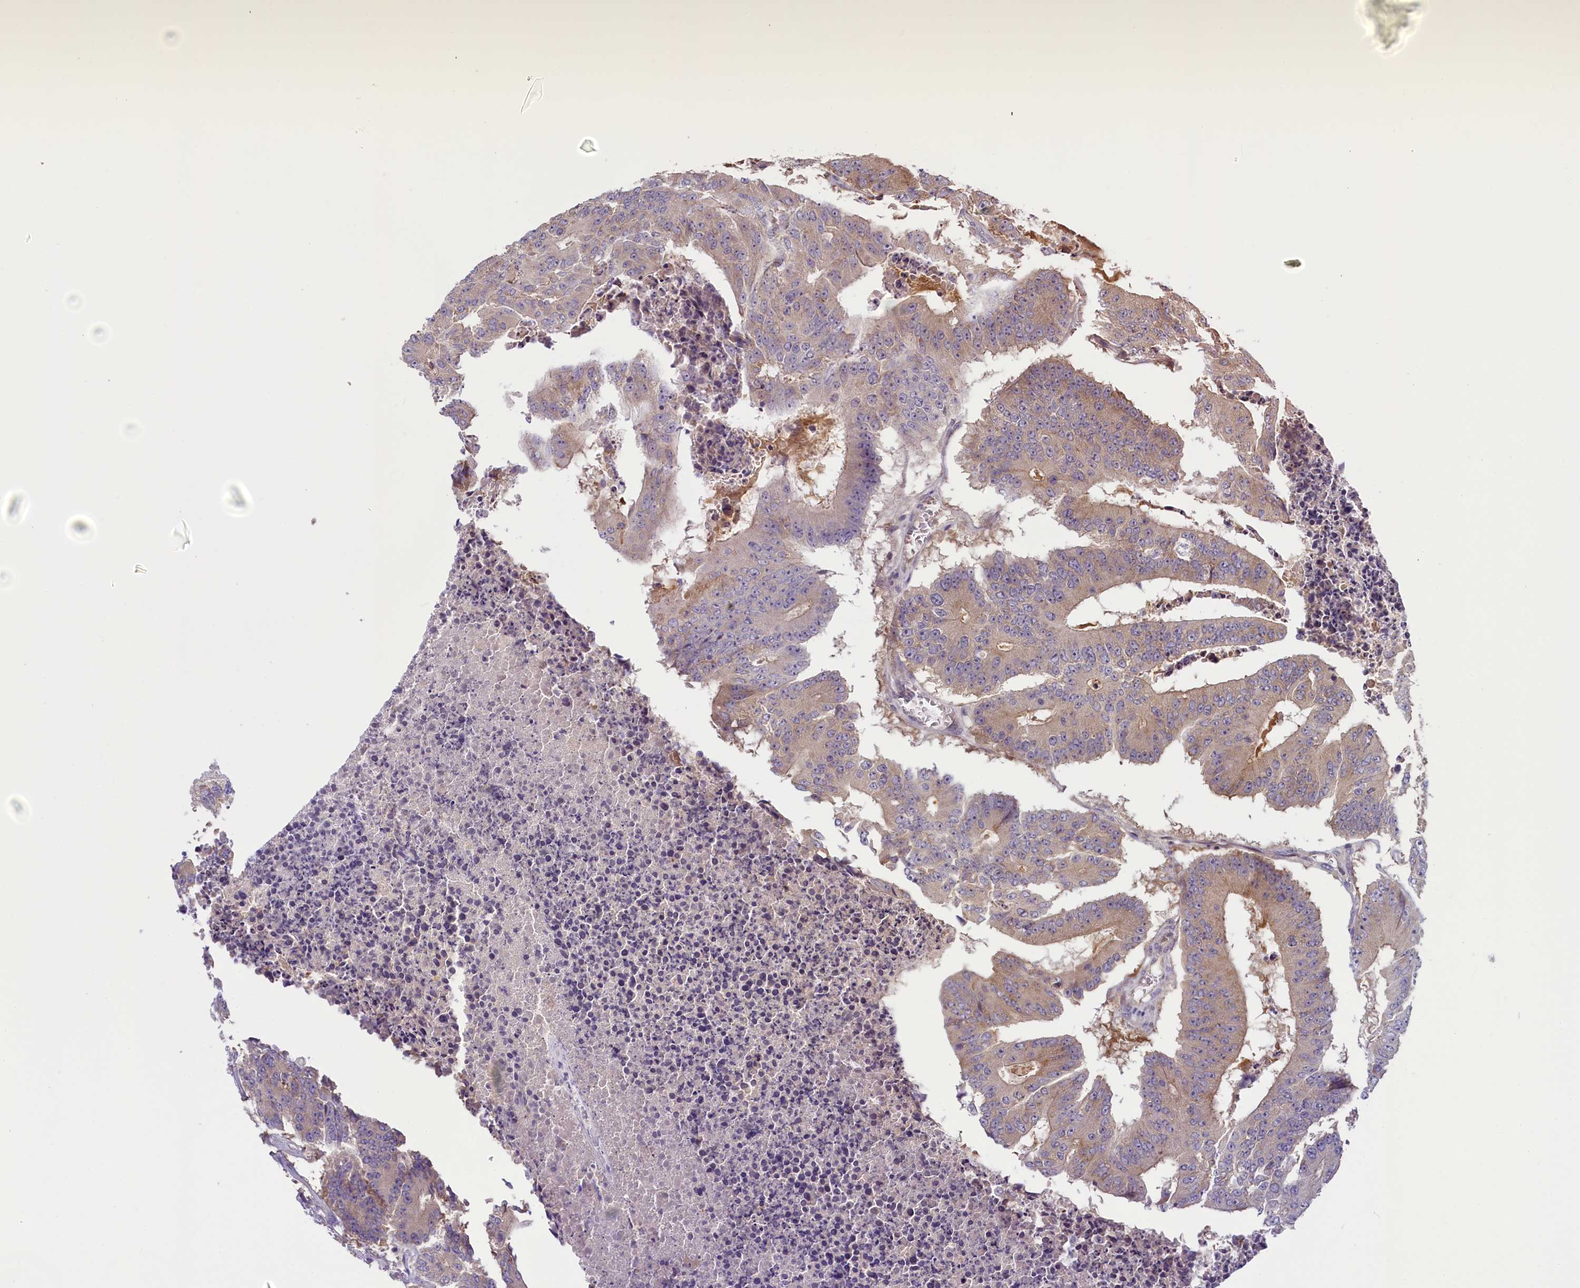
{"staining": {"intensity": "weak", "quantity": "25%-75%", "location": "cytoplasmic/membranous"}, "tissue": "colorectal cancer", "cell_type": "Tumor cells", "image_type": "cancer", "snomed": [{"axis": "morphology", "description": "Adenocarcinoma, NOS"}, {"axis": "topography", "description": "Colon"}], "caption": "An immunohistochemistry (IHC) histopathology image of tumor tissue is shown. Protein staining in brown highlights weak cytoplasmic/membranous positivity in colorectal cancer within tumor cells. (Brightfield microscopy of DAB IHC at high magnification).", "gene": "NUDT6", "patient": {"sex": "male", "age": 87}}